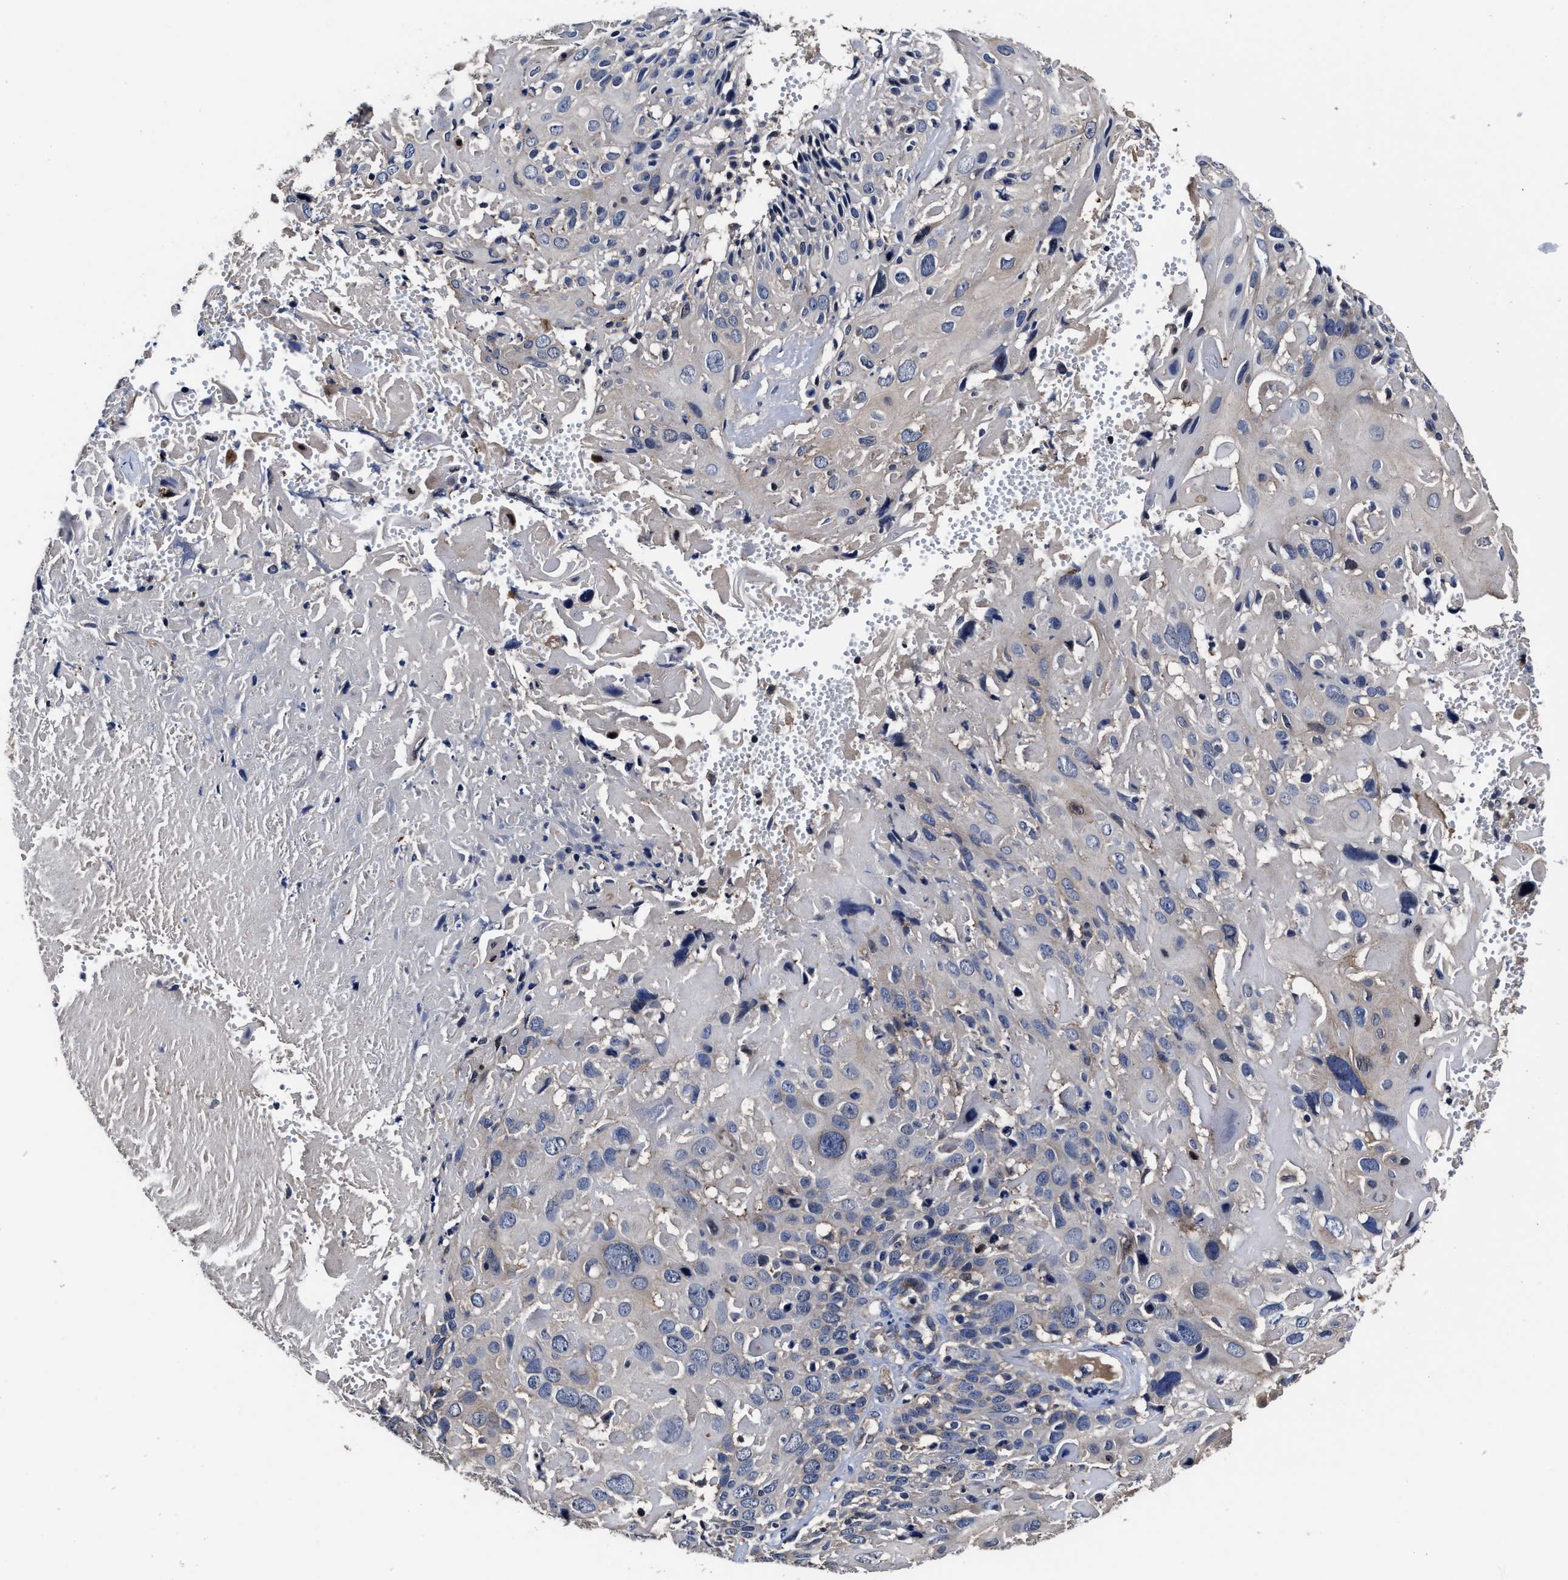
{"staining": {"intensity": "weak", "quantity": "<25%", "location": "cytoplasmic/membranous"}, "tissue": "cervical cancer", "cell_type": "Tumor cells", "image_type": "cancer", "snomed": [{"axis": "morphology", "description": "Squamous cell carcinoma, NOS"}, {"axis": "topography", "description": "Cervix"}], "caption": "The histopathology image exhibits no staining of tumor cells in cervical squamous cell carcinoma.", "gene": "SOCS5", "patient": {"sex": "female", "age": 74}}